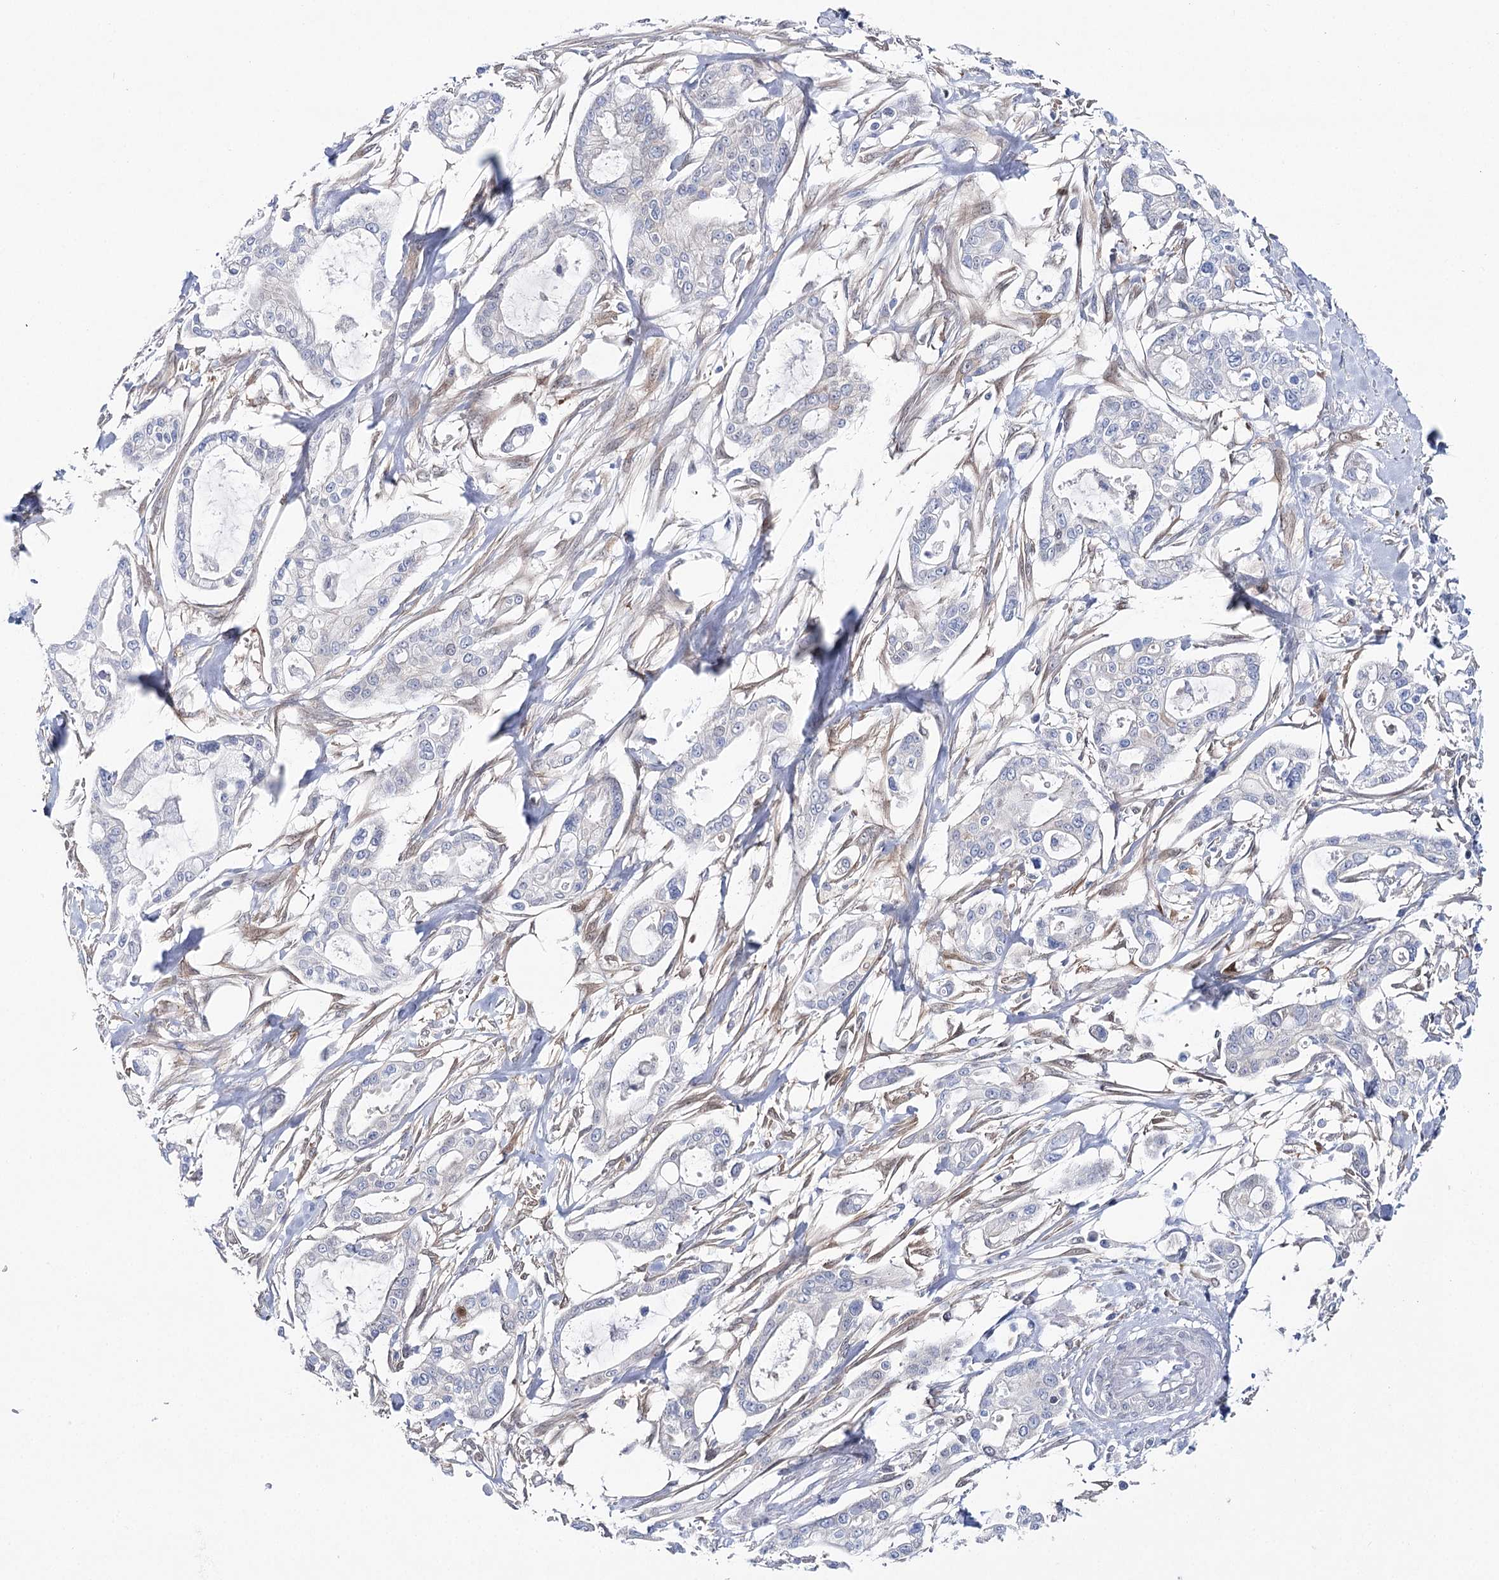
{"staining": {"intensity": "negative", "quantity": "none", "location": "none"}, "tissue": "pancreatic cancer", "cell_type": "Tumor cells", "image_type": "cancer", "snomed": [{"axis": "morphology", "description": "Adenocarcinoma, NOS"}, {"axis": "topography", "description": "Pancreas"}], "caption": "Immunohistochemistry histopathology image of pancreatic adenocarcinoma stained for a protein (brown), which reveals no expression in tumor cells.", "gene": "UGDH", "patient": {"sex": "male", "age": 68}}